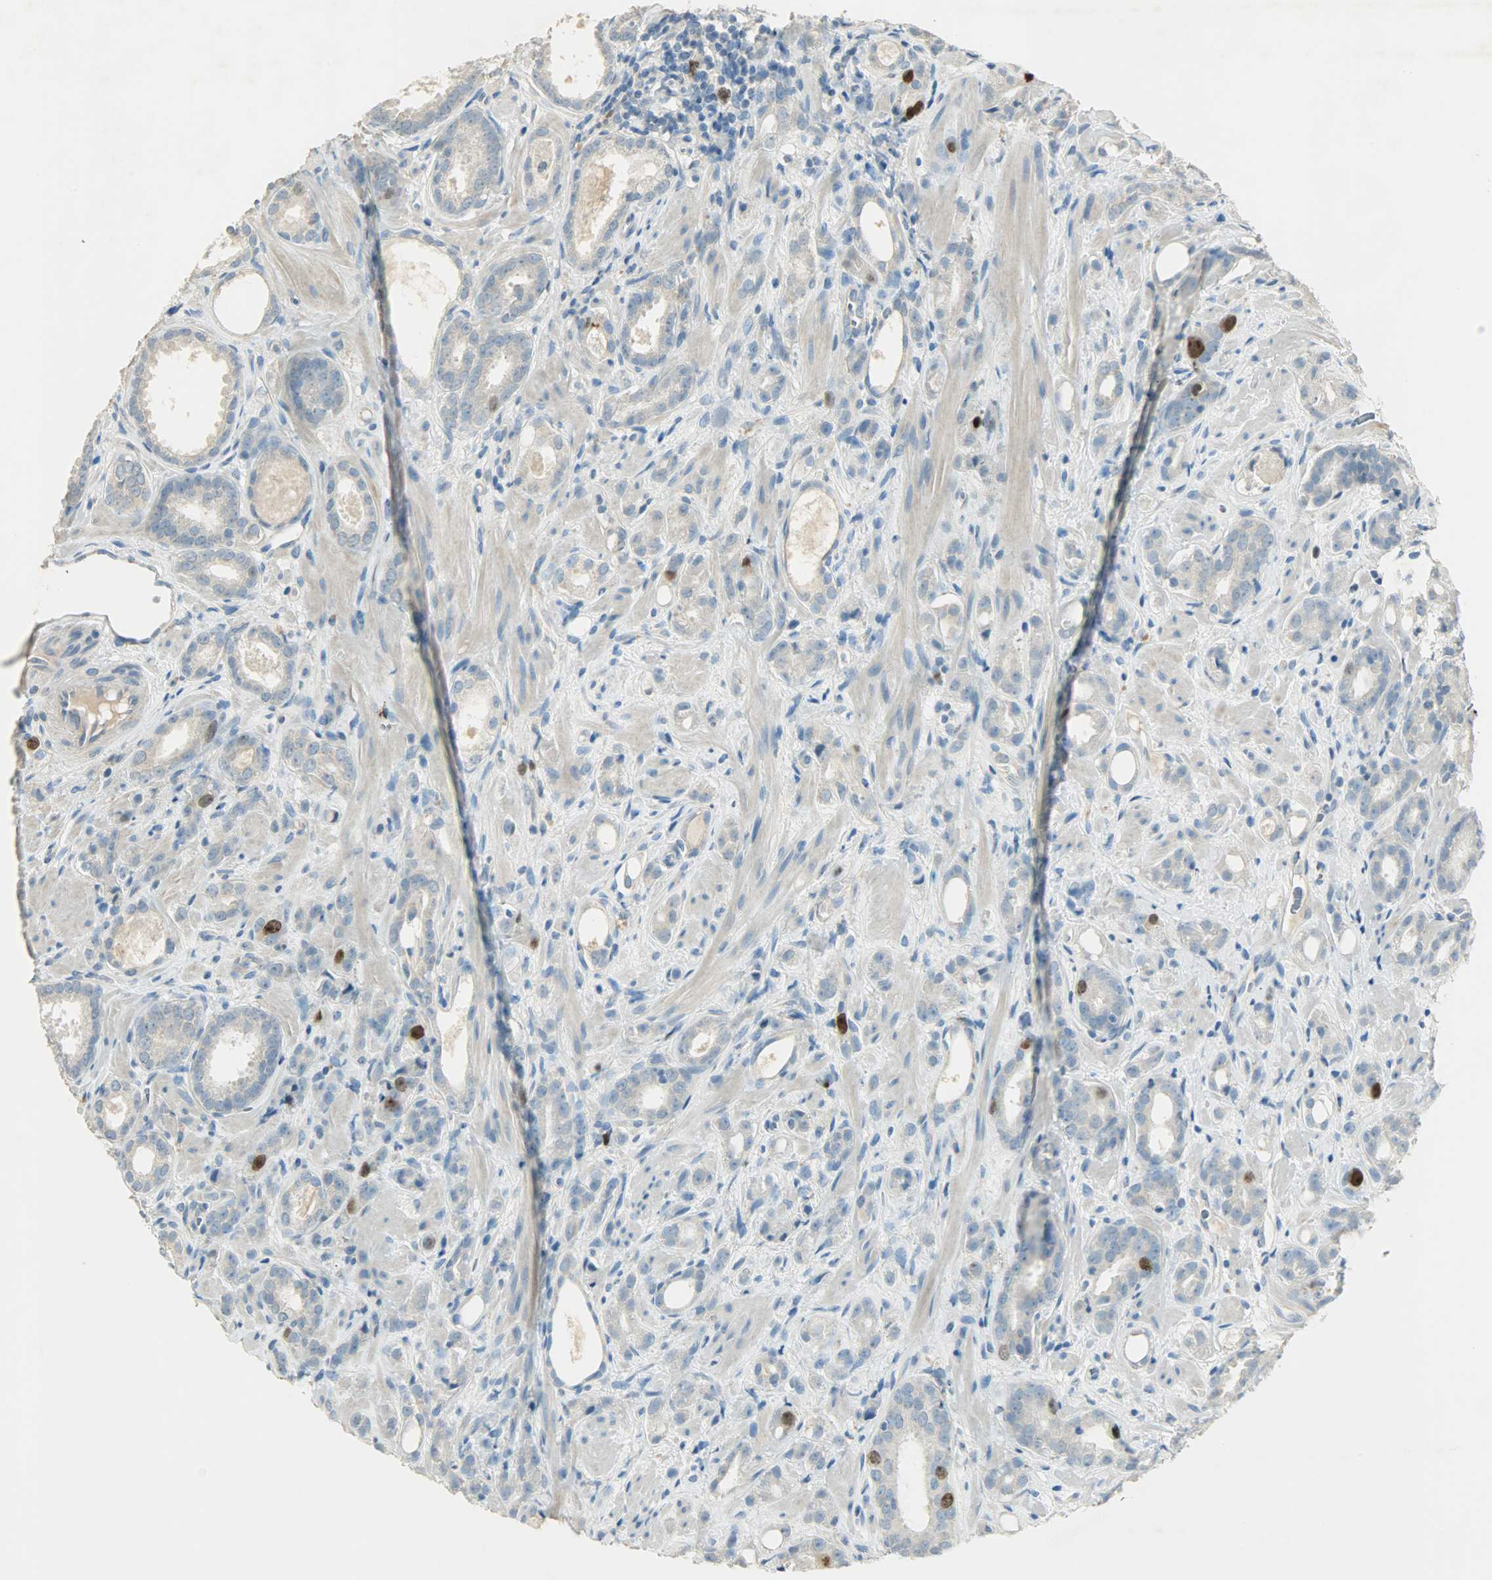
{"staining": {"intensity": "strong", "quantity": "<25%", "location": "cytoplasmic/membranous,nuclear"}, "tissue": "prostate cancer", "cell_type": "Tumor cells", "image_type": "cancer", "snomed": [{"axis": "morphology", "description": "Adenocarcinoma, Low grade"}, {"axis": "topography", "description": "Prostate"}], "caption": "Prostate cancer (adenocarcinoma (low-grade)) stained with DAB IHC demonstrates medium levels of strong cytoplasmic/membranous and nuclear expression in about <25% of tumor cells. The staining is performed using DAB (3,3'-diaminobenzidine) brown chromogen to label protein expression. The nuclei are counter-stained blue using hematoxylin.", "gene": "TPX2", "patient": {"sex": "male", "age": 57}}